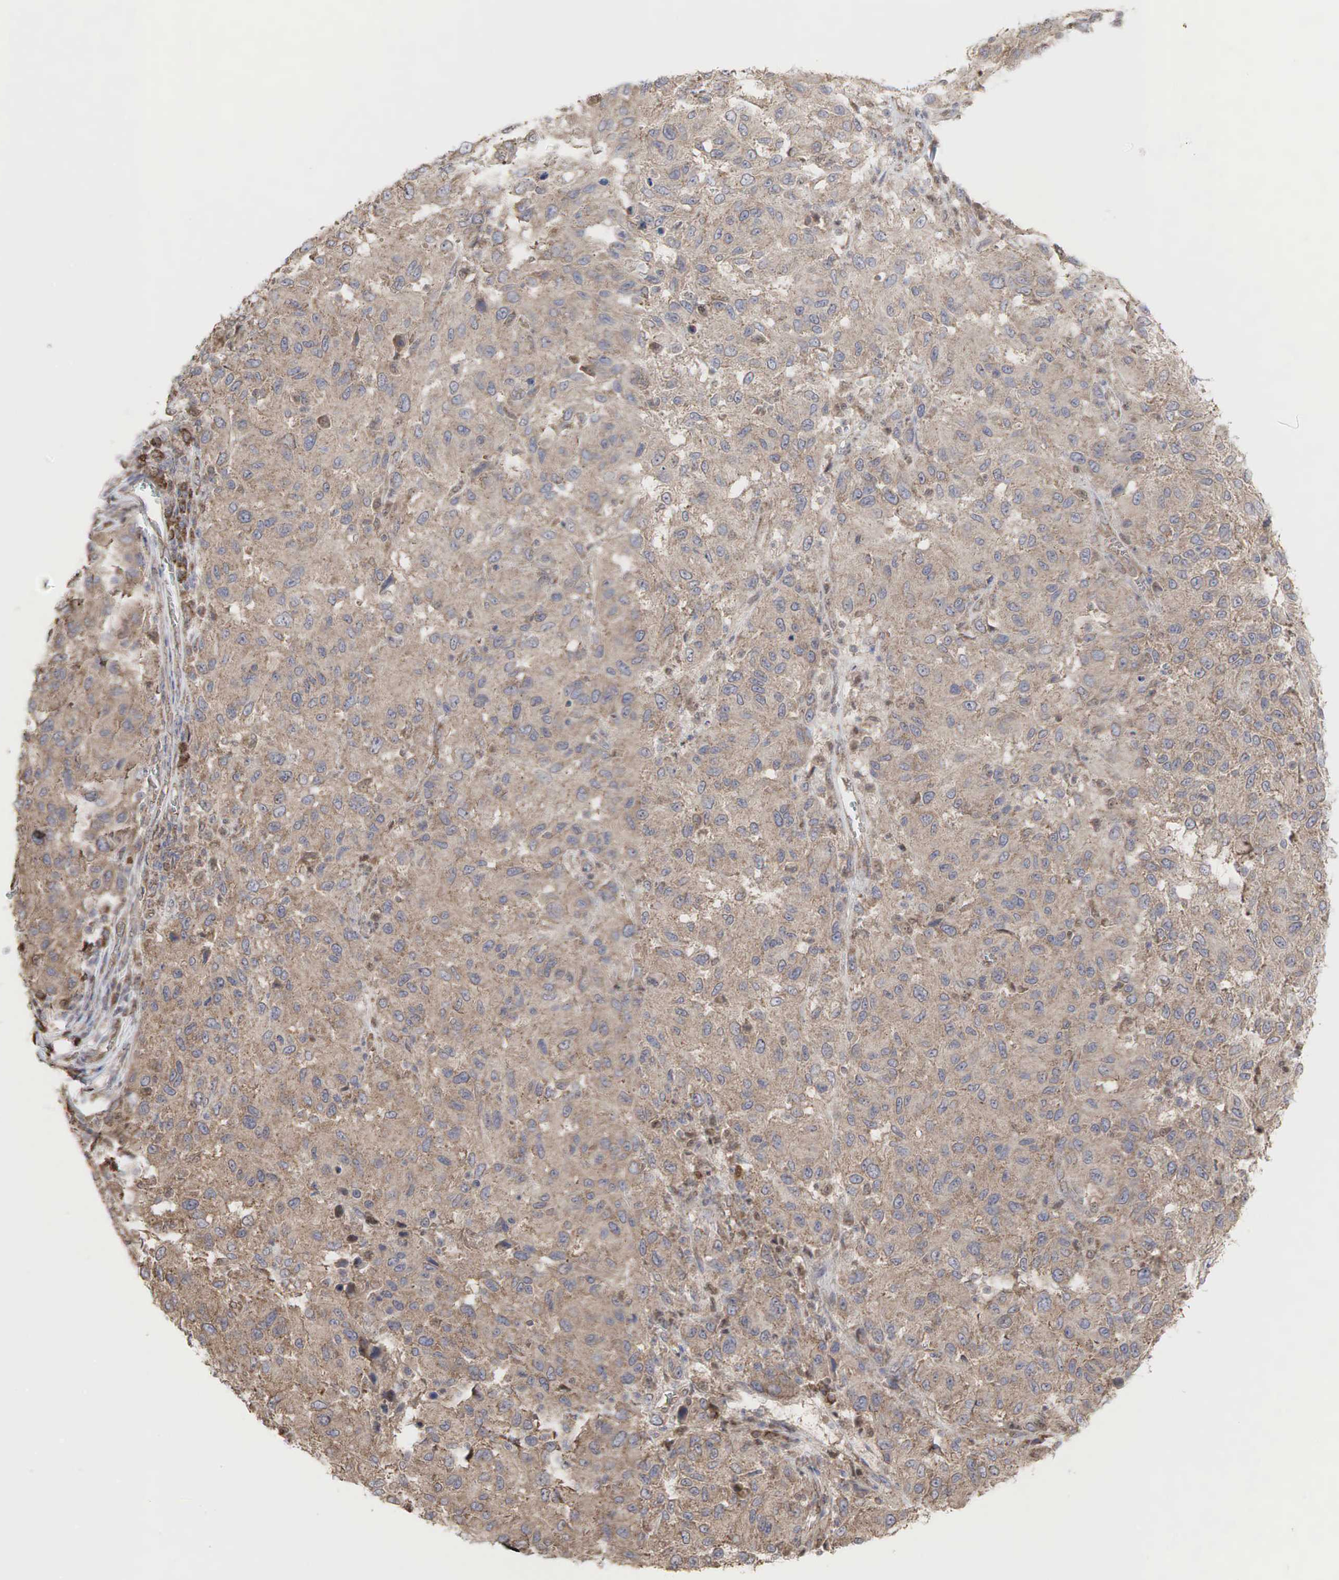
{"staining": {"intensity": "weak", "quantity": ">75%", "location": "cytoplasmic/membranous"}, "tissue": "melanoma", "cell_type": "Tumor cells", "image_type": "cancer", "snomed": [{"axis": "morphology", "description": "Malignant melanoma, NOS"}, {"axis": "topography", "description": "Skin"}], "caption": "About >75% of tumor cells in melanoma display weak cytoplasmic/membranous protein staining as visualized by brown immunohistochemical staining.", "gene": "PABPC5", "patient": {"sex": "female", "age": 77}}